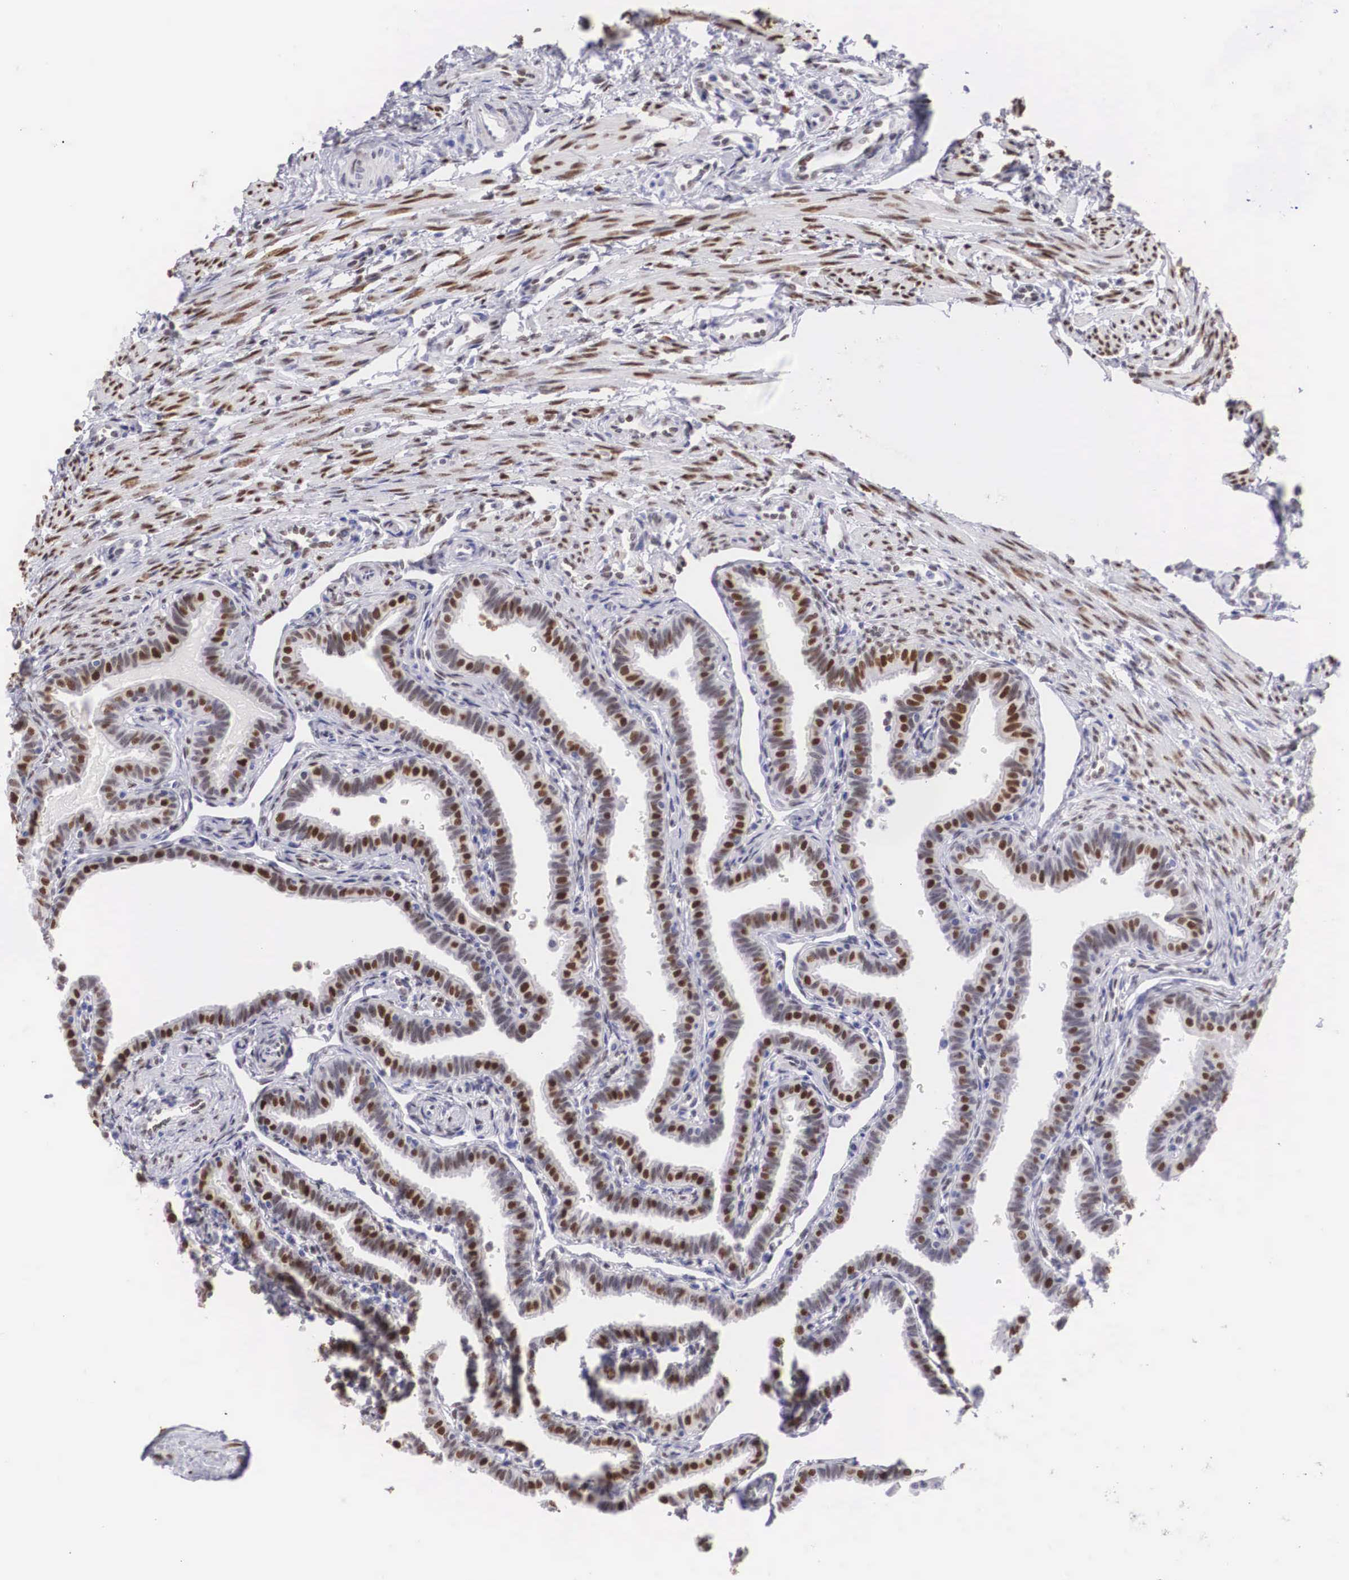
{"staining": {"intensity": "strong", "quantity": ">75%", "location": "nuclear"}, "tissue": "fallopian tube", "cell_type": "Glandular cells", "image_type": "normal", "snomed": [{"axis": "morphology", "description": "Normal tissue, NOS"}, {"axis": "topography", "description": "Fallopian tube"}], "caption": "Immunohistochemistry (IHC) image of unremarkable fallopian tube: human fallopian tube stained using immunohistochemistry reveals high levels of strong protein expression localized specifically in the nuclear of glandular cells, appearing as a nuclear brown color.", "gene": "HMGN5", "patient": {"sex": "female", "age": 32}}